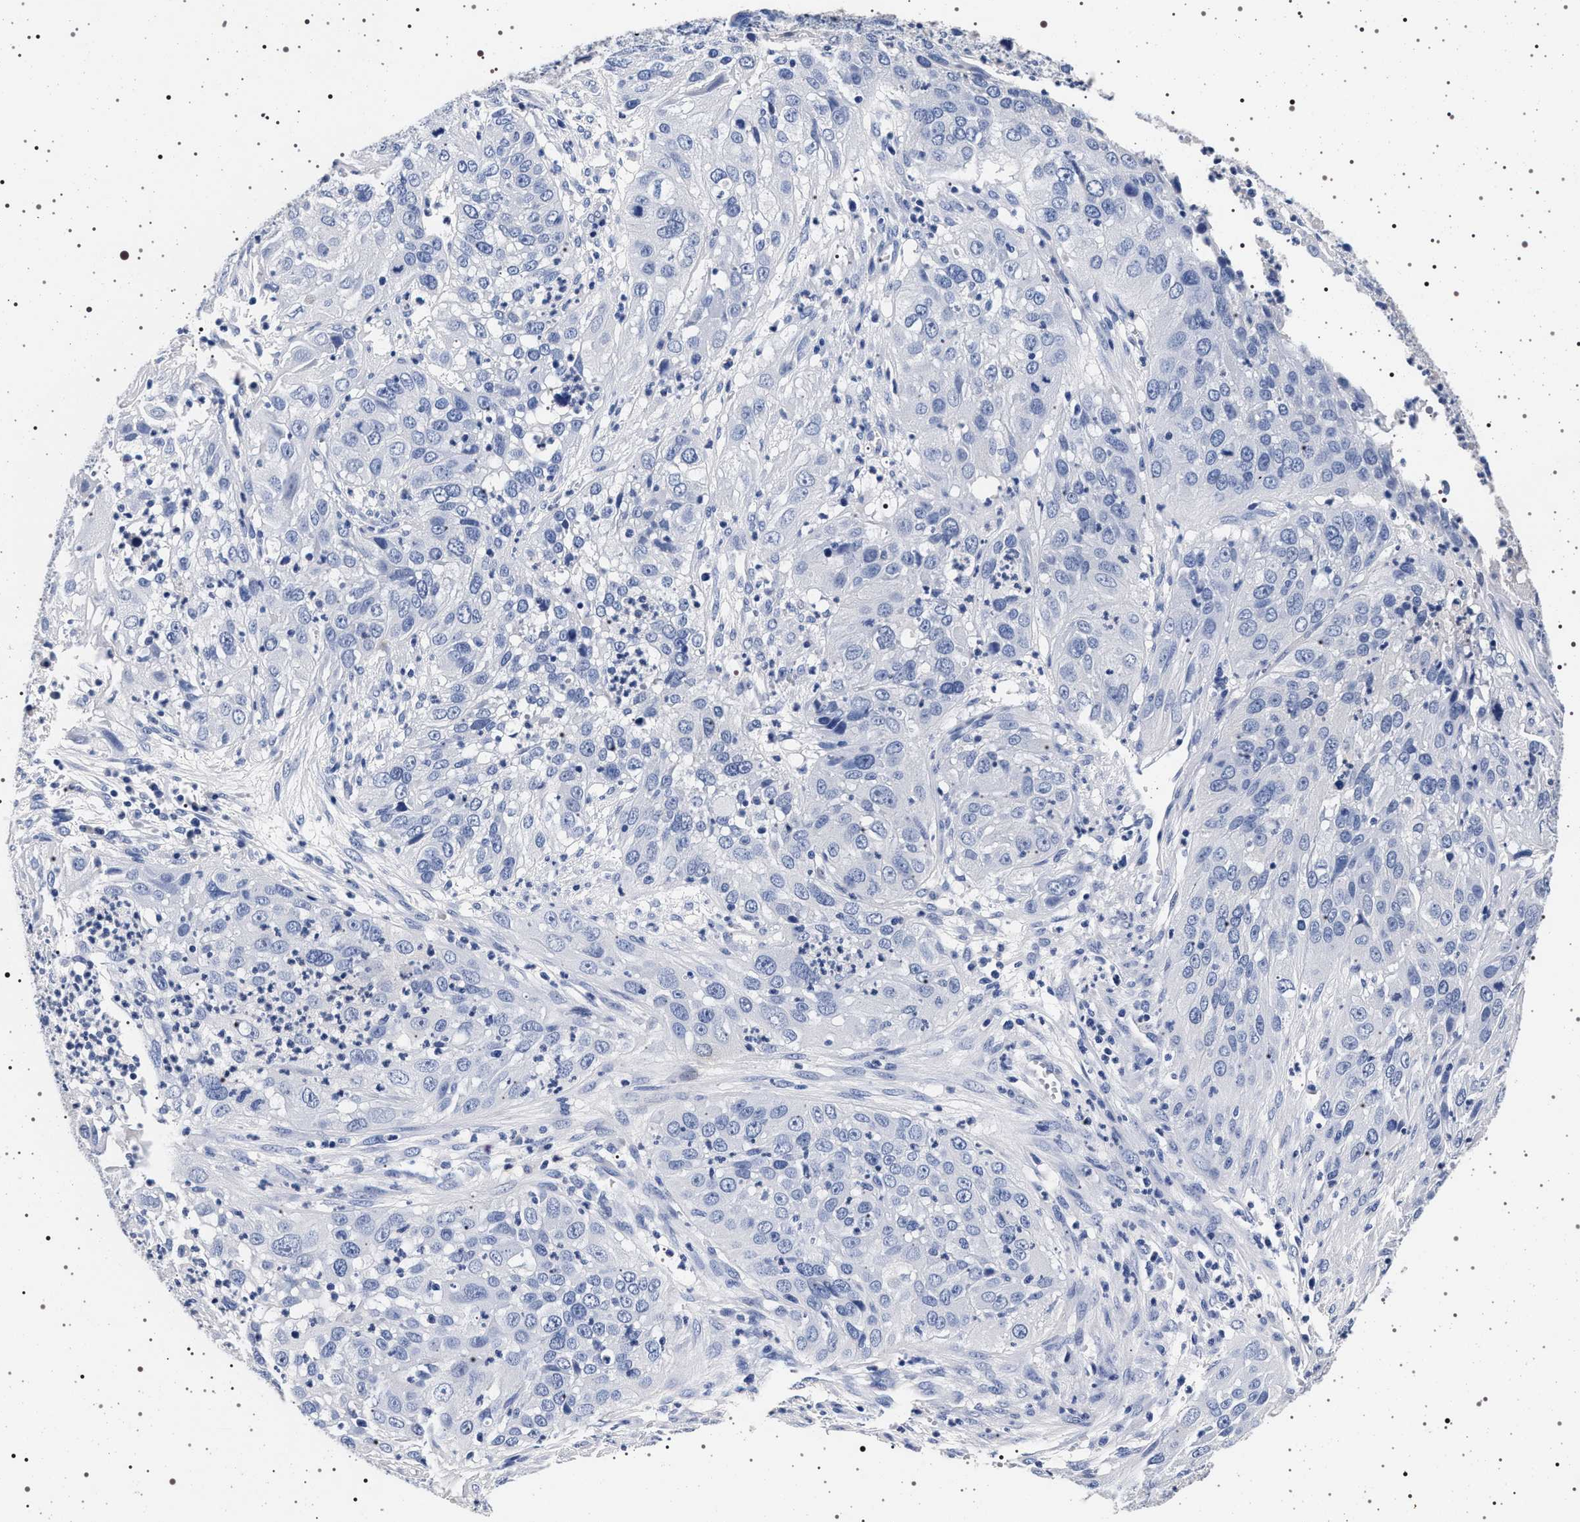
{"staining": {"intensity": "negative", "quantity": "none", "location": "none"}, "tissue": "cervical cancer", "cell_type": "Tumor cells", "image_type": "cancer", "snomed": [{"axis": "morphology", "description": "Squamous cell carcinoma, NOS"}, {"axis": "topography", "description": "Cervix"}], "caption": "Immunohistochemistry (IHC) photomicrograph of neoplastic tissue: human cervical squamous cell carcinoma stained with DAB (3,3'-diaminobenzidine) exhibits no significant protein expression in tumor cells.", "gene": "MAPK10", "patient": {"sex": "female", "age": 32}}